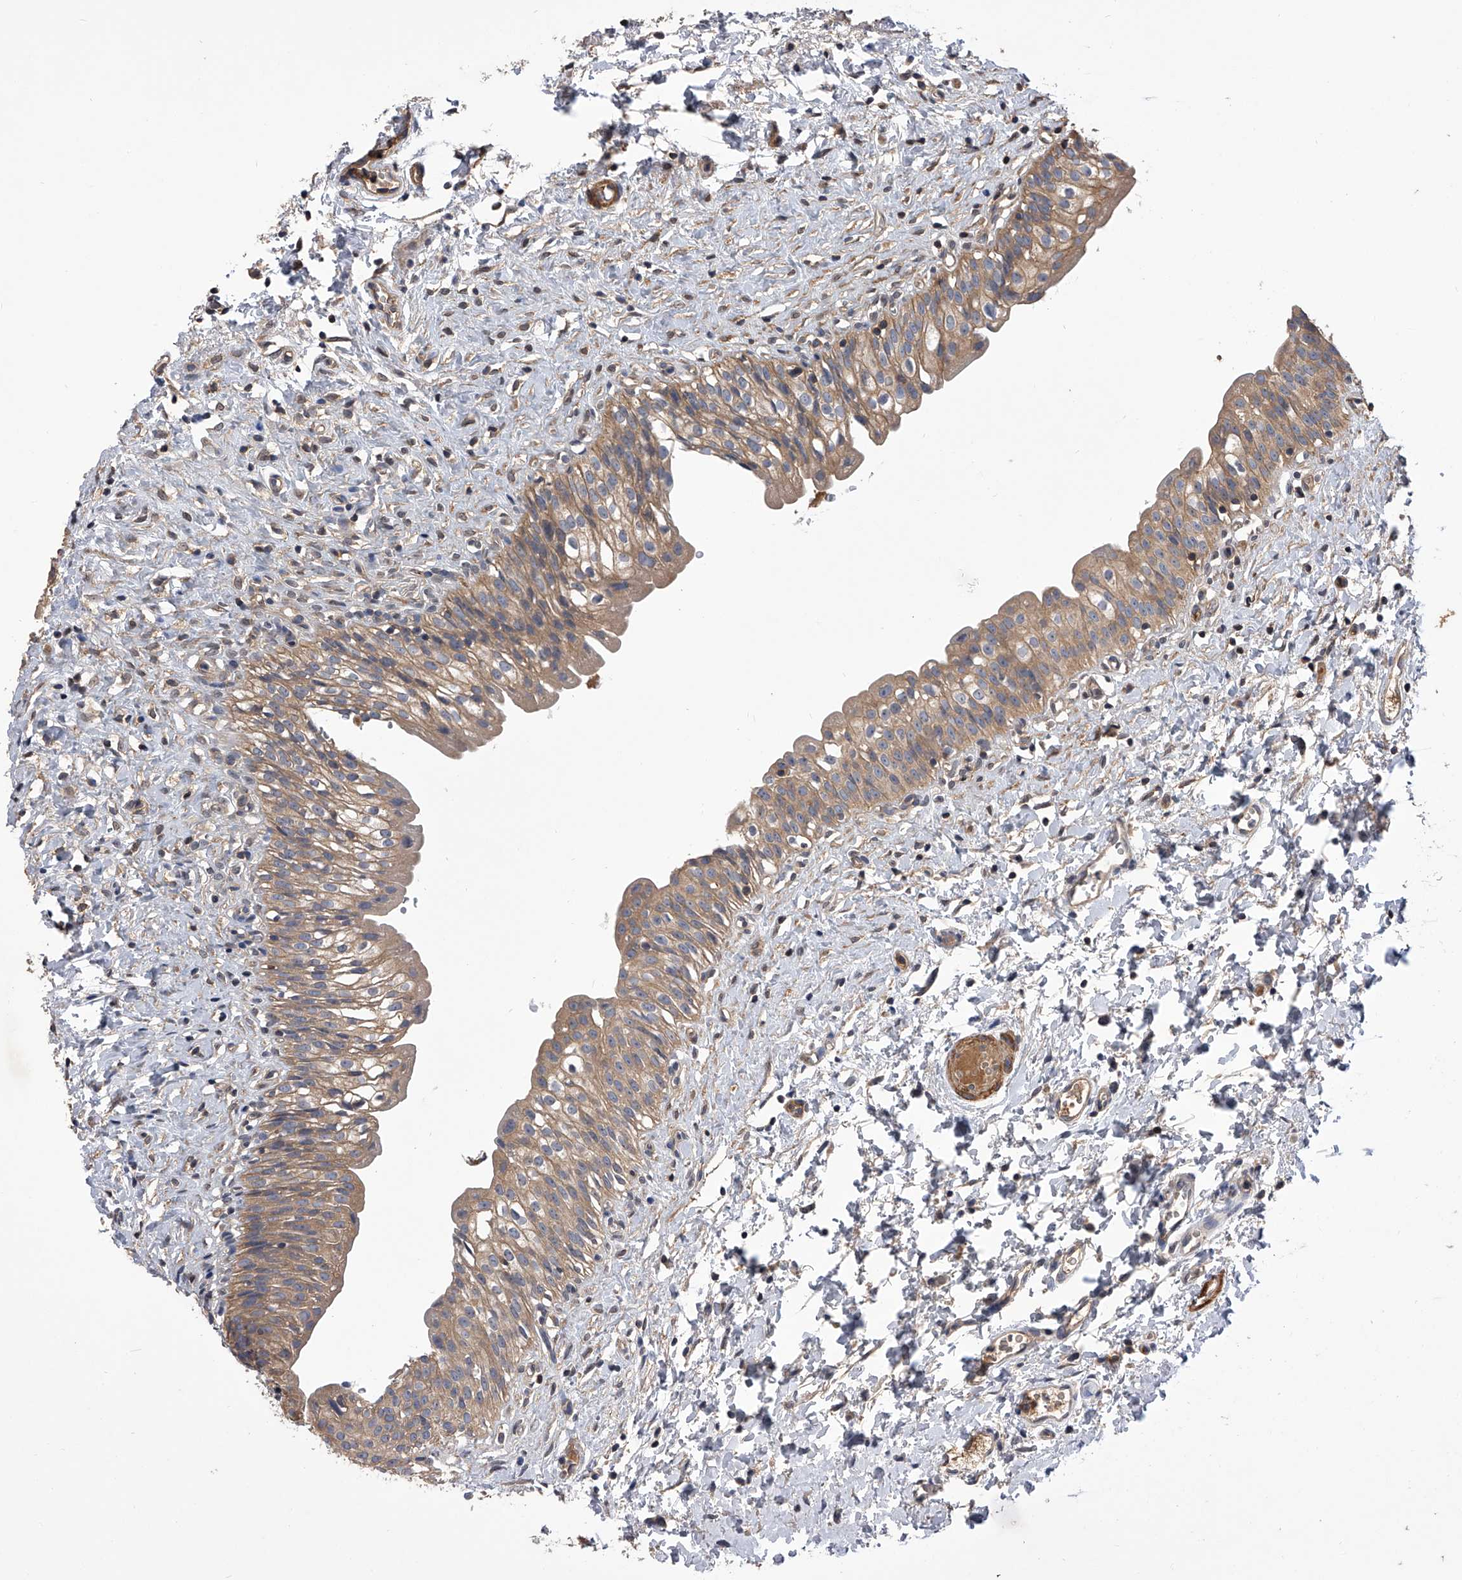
{"staining": {"intensity": "moderate", "quantity": ">75%", "location": "cytoplasmic/membranous"}, "tissue": "urinary bladder", "cell_type": "Urothelial cells", "image_type": "normal", "snomed": [{"axis": "morphology", "description": "Normal tissue, NOS"}, {"axis": "topography", "description": "Urinary bladder"}], "caption": "Immunohistochemistry (IHC) histopathology image of benign urinary bladder stained for a protein (brown), which shows medium levels of moderate cytoplasmic/membranous staining in about >75% of urothelial cells.", "gene": "CUL7", "patient": {"sex": "male", "age": 51}}